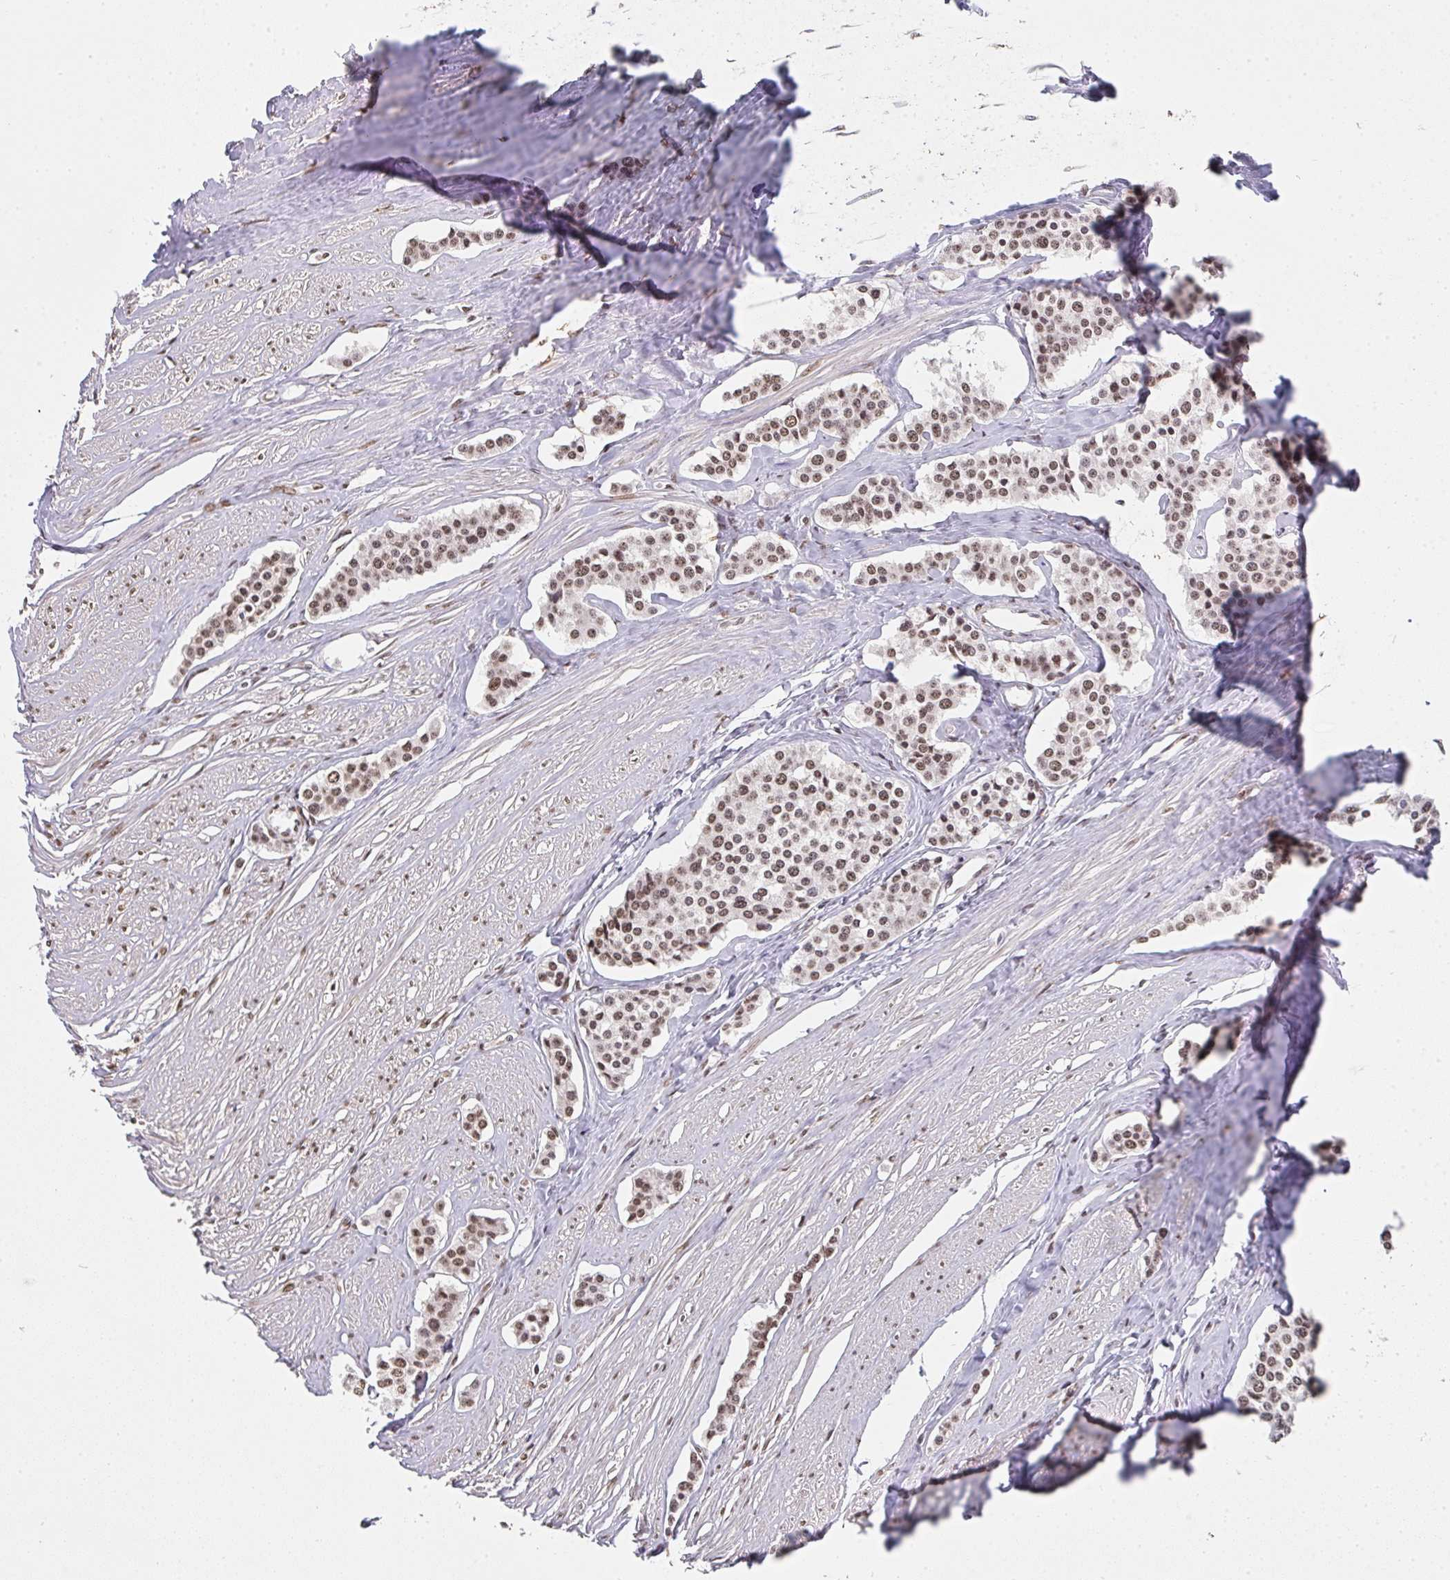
{"staining": {"intensity": "moderate", "quantity": "25%-75%", "location": "nuclear"}, "tissue": "carcinoid", "cell_type": "Tumor cells", "image_type": "cancer", "snomed": [{"axis": "morphology", "description": "Carcinoid, malignant, NOS"}, {"axis": "topography", "description": "Small intestine"}], "caption": "A histopathology image showing moderate nuclear expression in approximately 25%-75% of tumor cells in carcinoid, as visualized by brown immunohistochemical staining.", "gene": "DKC1", "patient": {"sex": "male", "age": 60}}